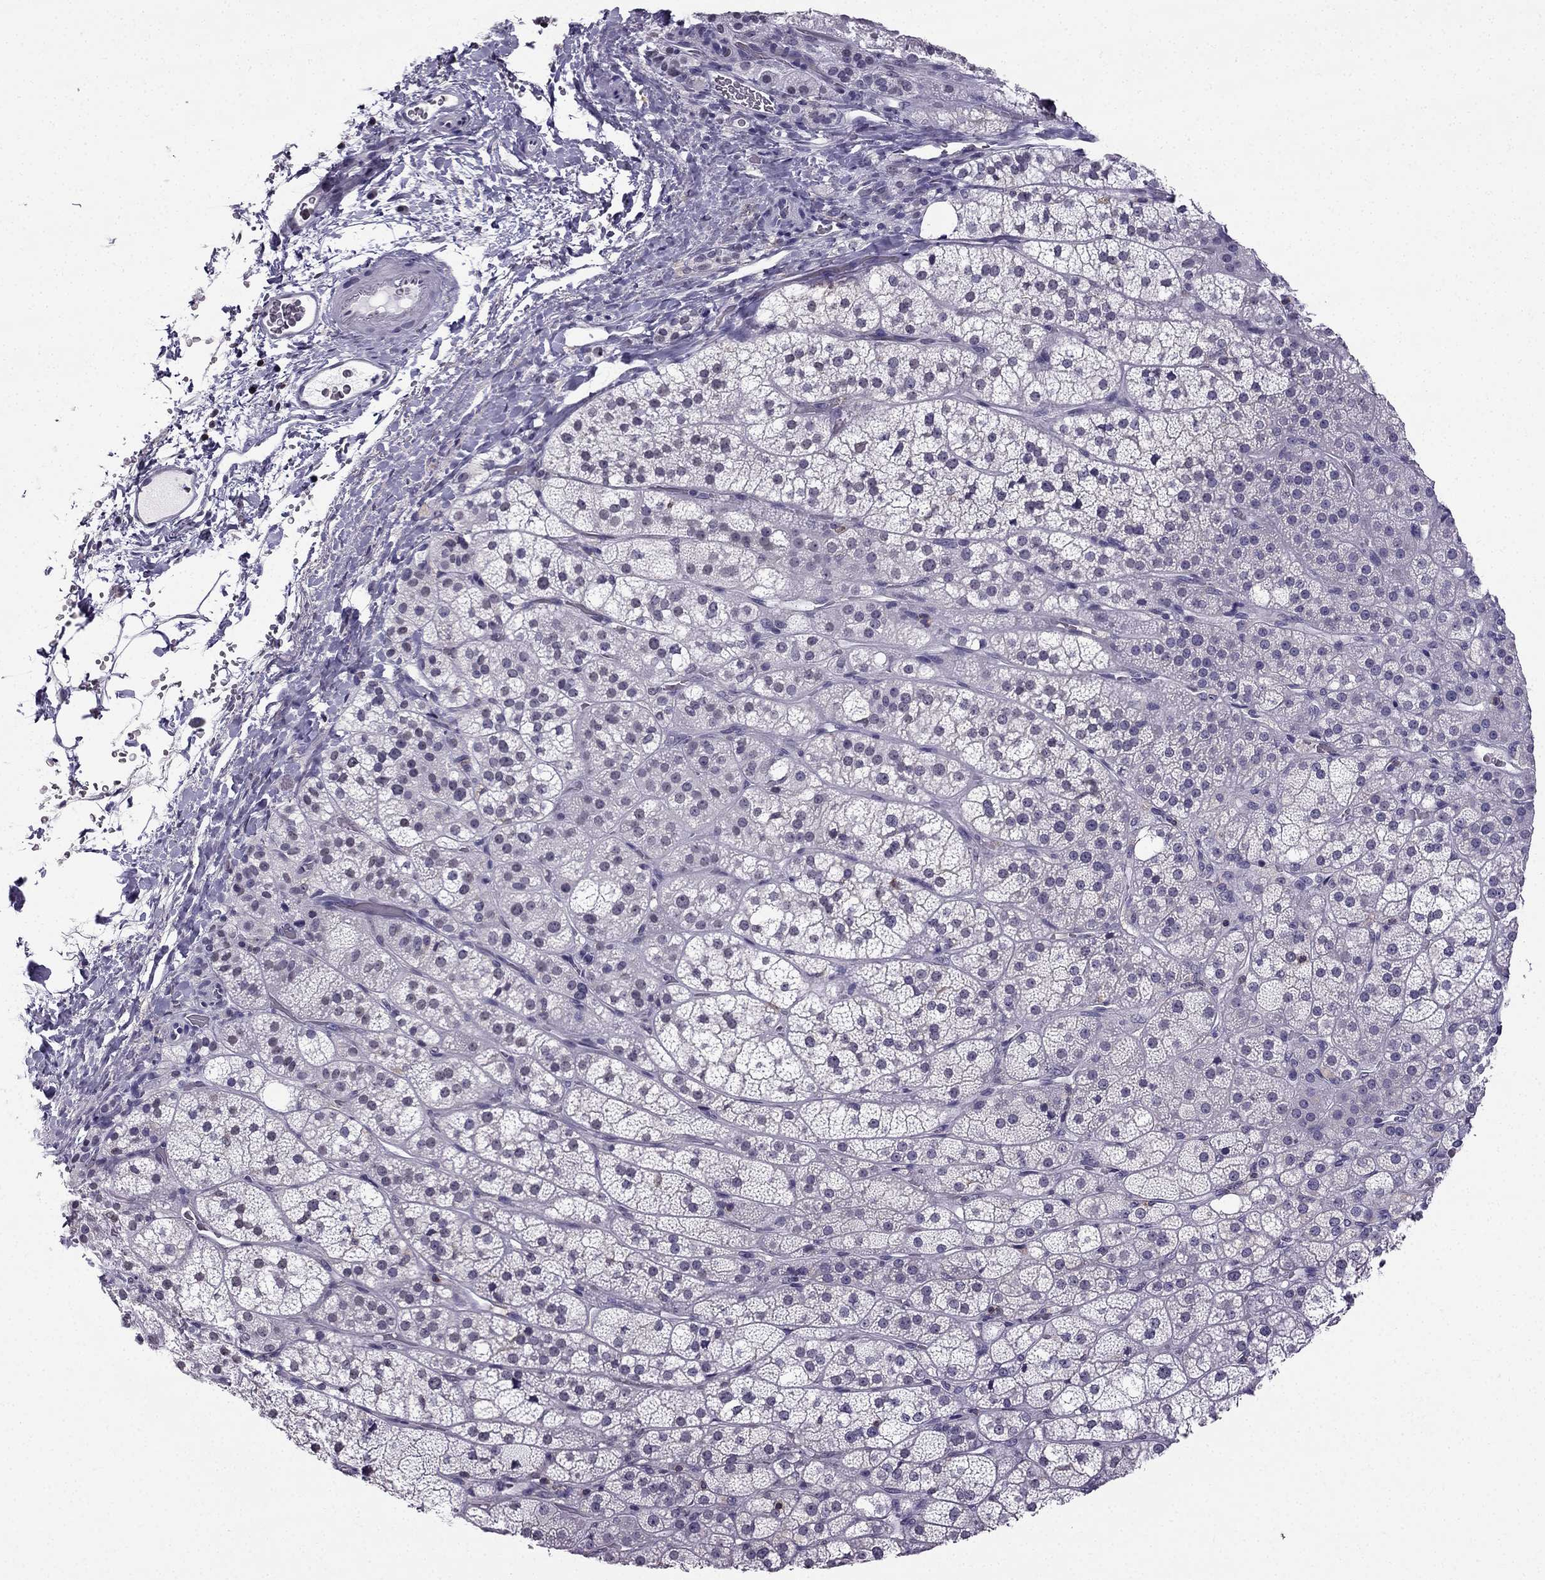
{"staining": {"intensity": "negative", "quantity": "none", "location": "none"}, "tissue": "adrenal gland", "cell_type": "Glandular cells", "image_type": "normal", "snomed": [{"axis": "morphology", "description": "Normal tissue, NOS"}, {"axis": "topography", "description": "Adrenal gland"}], "caption": "High power microscopy image of an immunohistochemistry micrograph of unremarkable adrenal gland, revealing no significant positivity in glandular cells.", "gene": "CCK", "patient": {"sex": "female", "age": 60}}